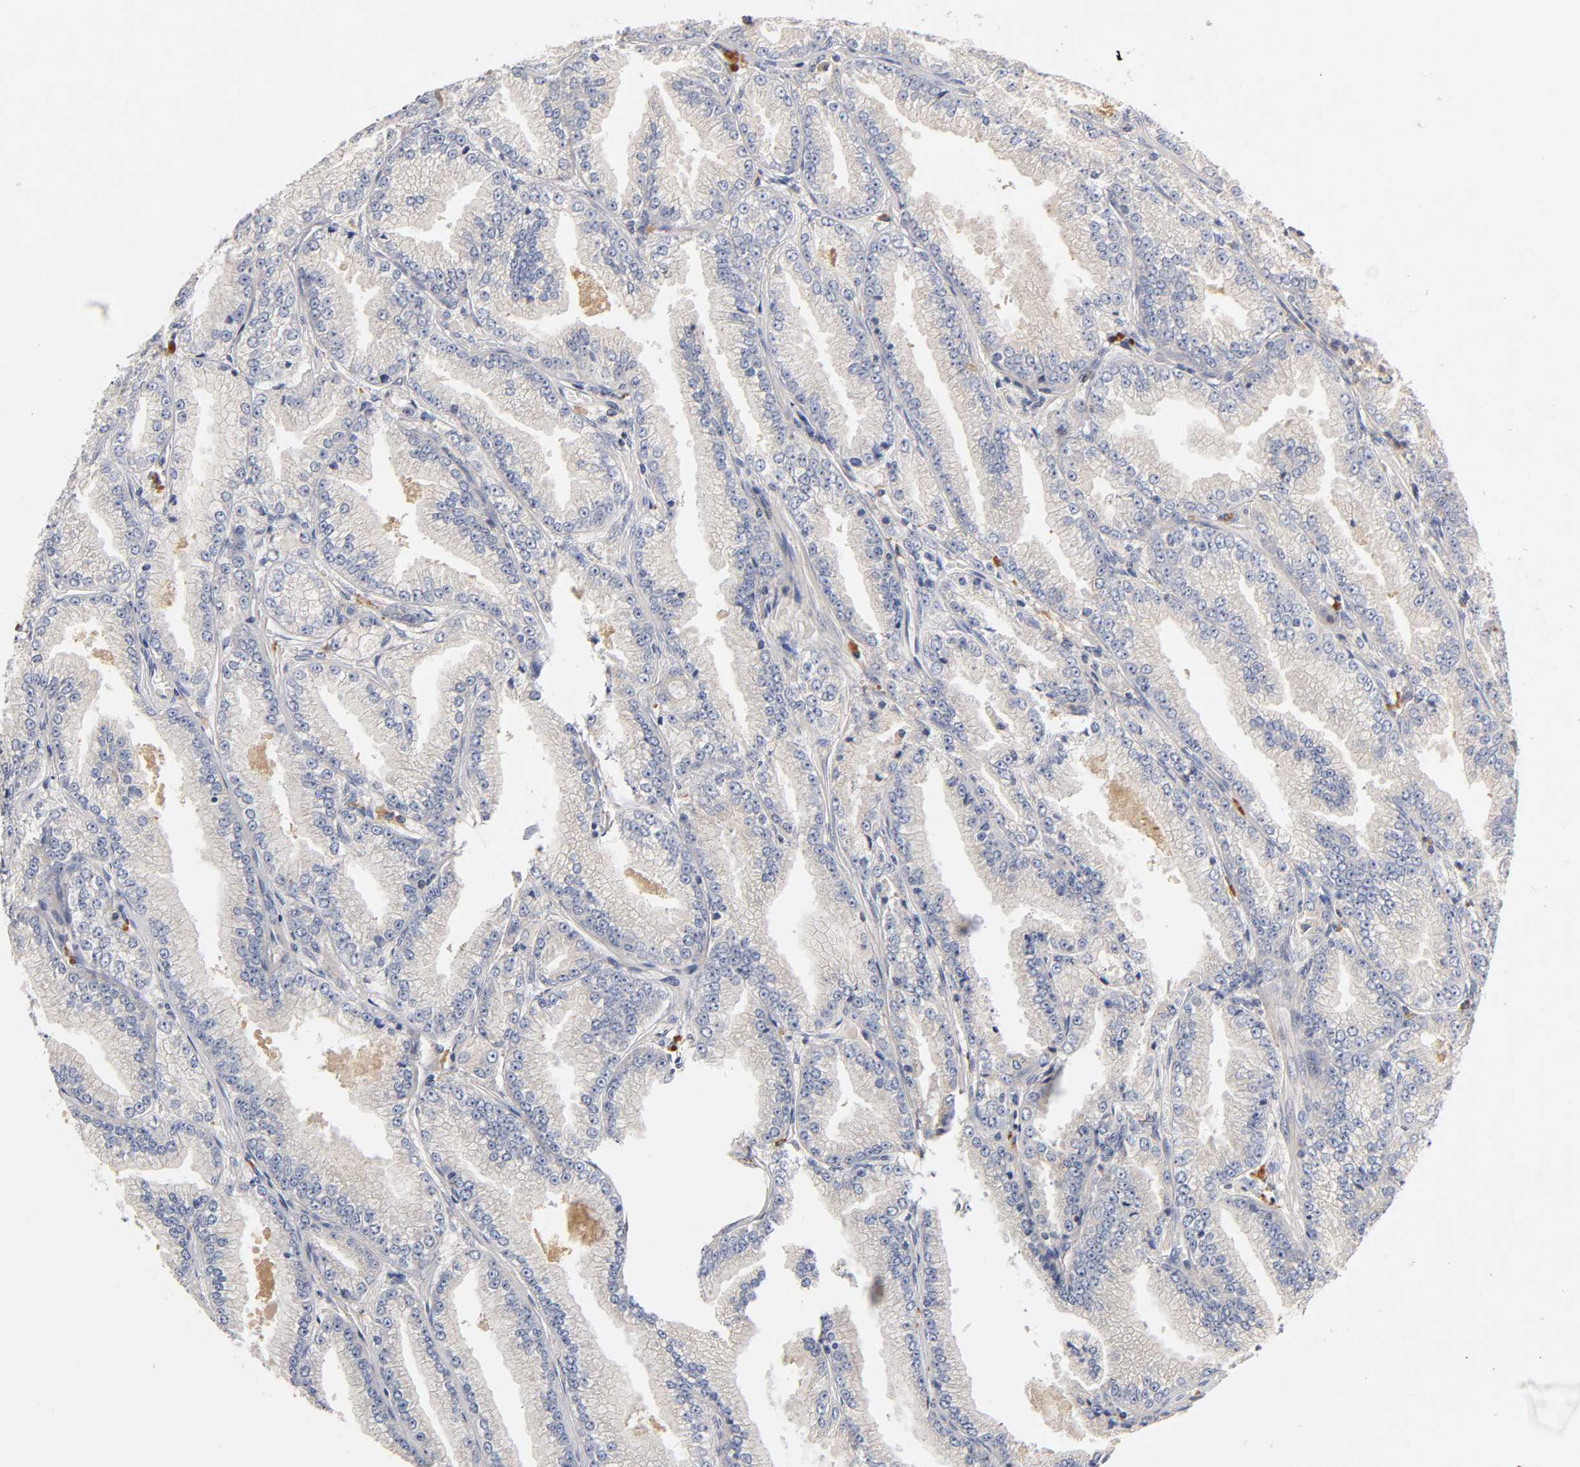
{"staining": {"intensity": "negative", "quantity": "none", "location": "none"}, "tissue": "prostate cancer", "cell_type": "Tumor cells", "image_type": "cancer", "snomed": [{"axis": "morphology", "description": "Adenocarcinoma, High grade"}, {"axis": "topography", "description": "Prostate"}], "caption": "Immunohistochemical staining of prostate cancer (high-grade adenocarcinoma) exhibits no significant staining in tumor cells. (Immunohistochemistry, brightfield microscopy, high magnification).", "gene": "RHOA", "patient": {"sex": "male", "age": 61}}